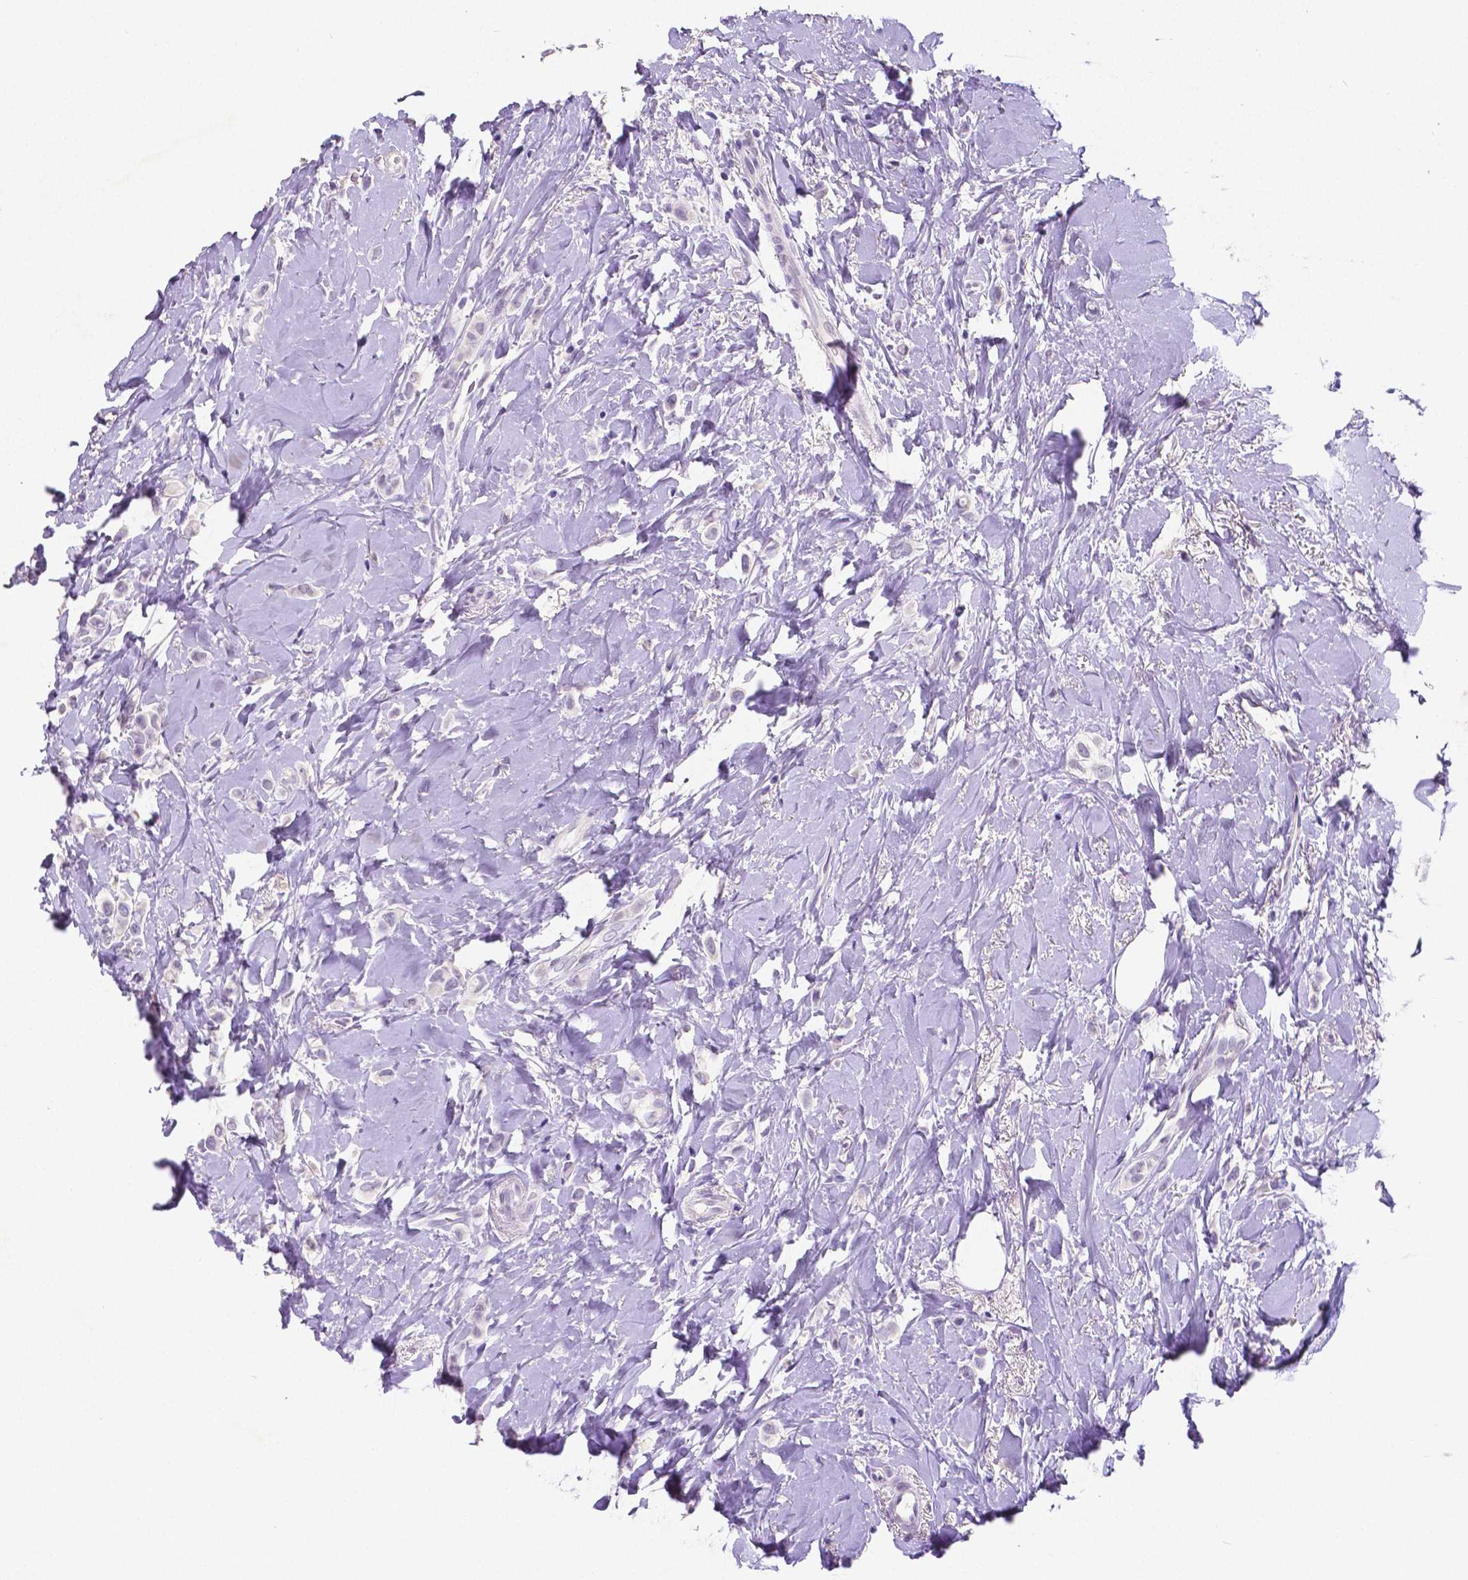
{"staining": {"intensity": "negative", "quantity": "none", "location": "none"}, "tissue": "breast cancer", "cell_type": "Tumor cells", "image_type": "cancer", "snomed": [{"axis": "morphology", "description": "Lobular carcinoma"}, {"axis": "topography", "description": "Breast"}], "caption": "This is a image of immunohistochemistry staining of breast lobular carcinoma, which shows no expression in tumor cells. Nuclei are stained in blue.", "gene": "SATB2", "patient": {"sex": "female", "age": 66}}